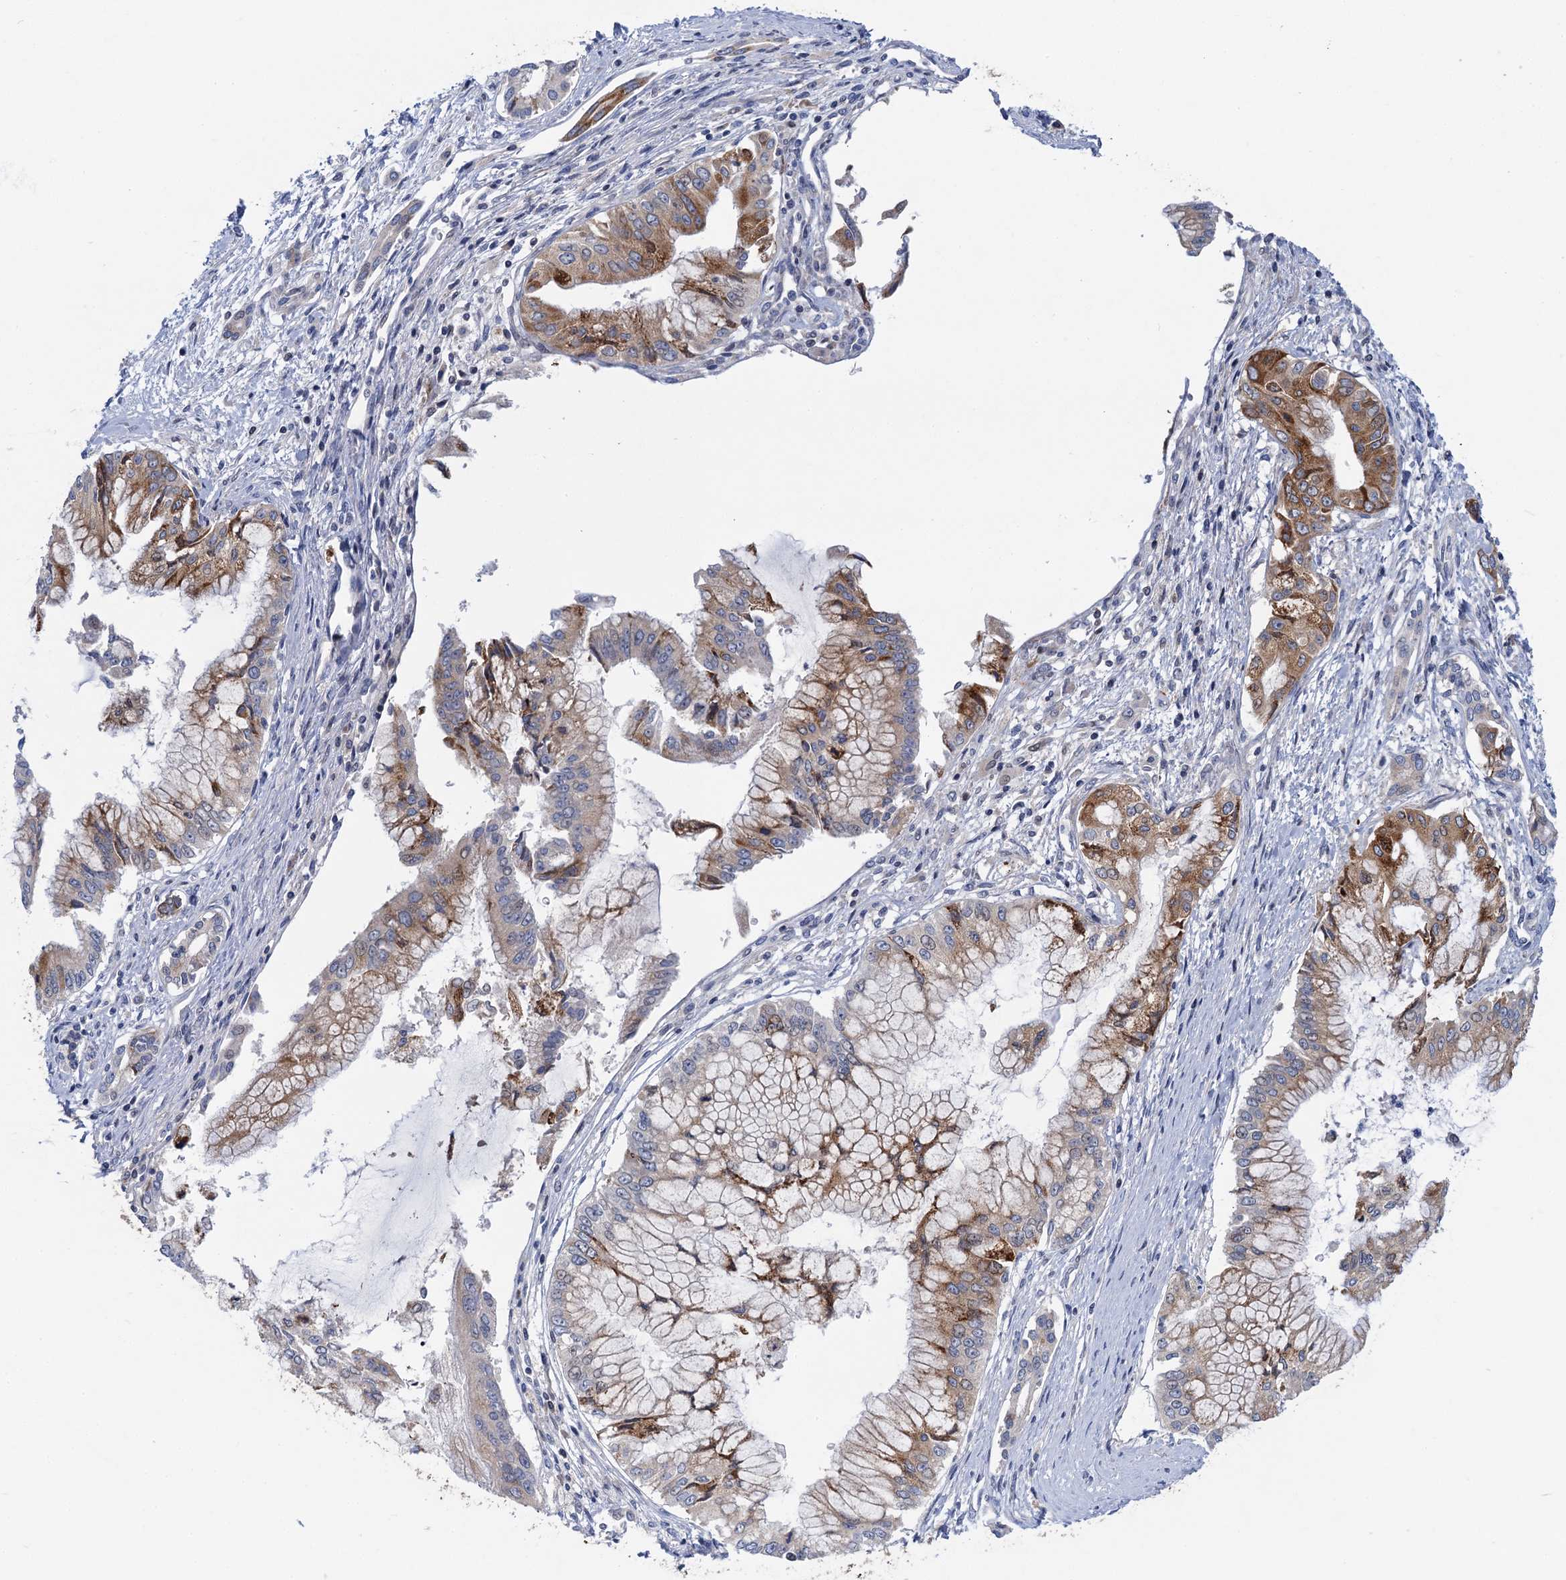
{"staining": {"intensity": "moderate", "quantity": "25%-75%", "location": "cytoplasmic/membranous"}, "tissue": "pancreatic cancer", "cell_type": "Tumor cells", "image_type": "cancer", "snomed": [{"axis": "morphology", "description": "Adenocarcinoma, NOS"}, {"axis": "topography", "description": "Pancreas"}], "caption": "An immunohistochemistry histopathology image of neoplastic tissue is shown. Protein staining in brown highlights moderate cytoplasmic/membranous positivity in pancreatic adenocarcinoma within tumor cells.", "gene": "QPCTL", "patient": {"sex": "male", "age": 46}}